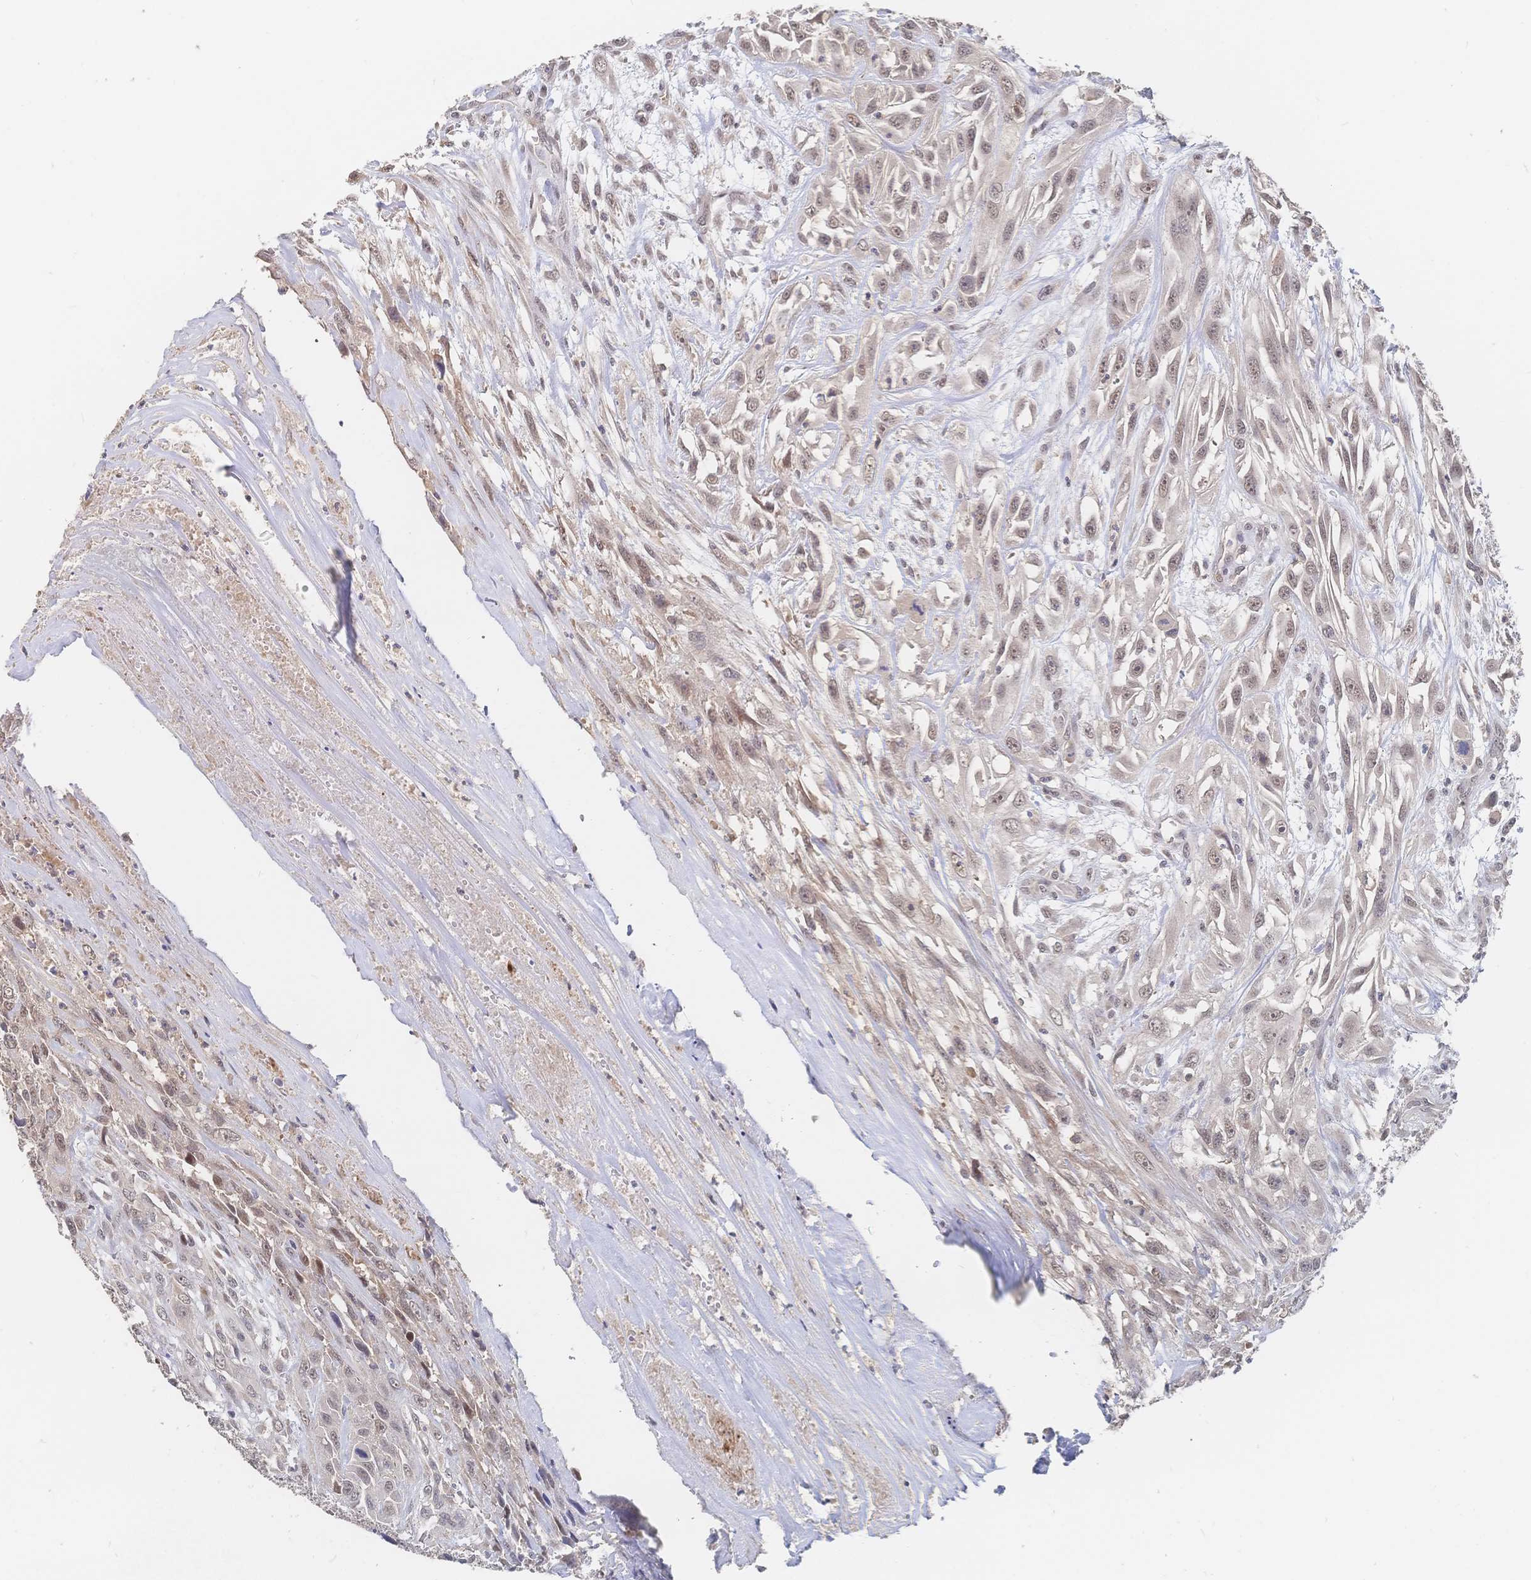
{"staining": {"intensity": "weak", "quantity": "25%-75%", "location": "cytoplasmic/membranous,nuclear"}, "tissue": "urothelial cancer", "cell_type": "Tumor cells", "image_type": "cancer", "snomed": [{"axis": "morphology", "description": "Urothelial carcinoma, High grade"}, {"axis": "topography", "description": "Urinary bladder"}], "caption": "Protein expression analysis of human high-grade urothelial carcinoma reveals weak cytoplasmic/membranous and nuclear positivity in about 25%-75% of tumor cells. Using DAB (brown) and hematoxylin (blue) stains, captured at high magnification using brightfield microscopy.", "gene": "LRP5", "patient": {"sex": "male", "age": 67}}